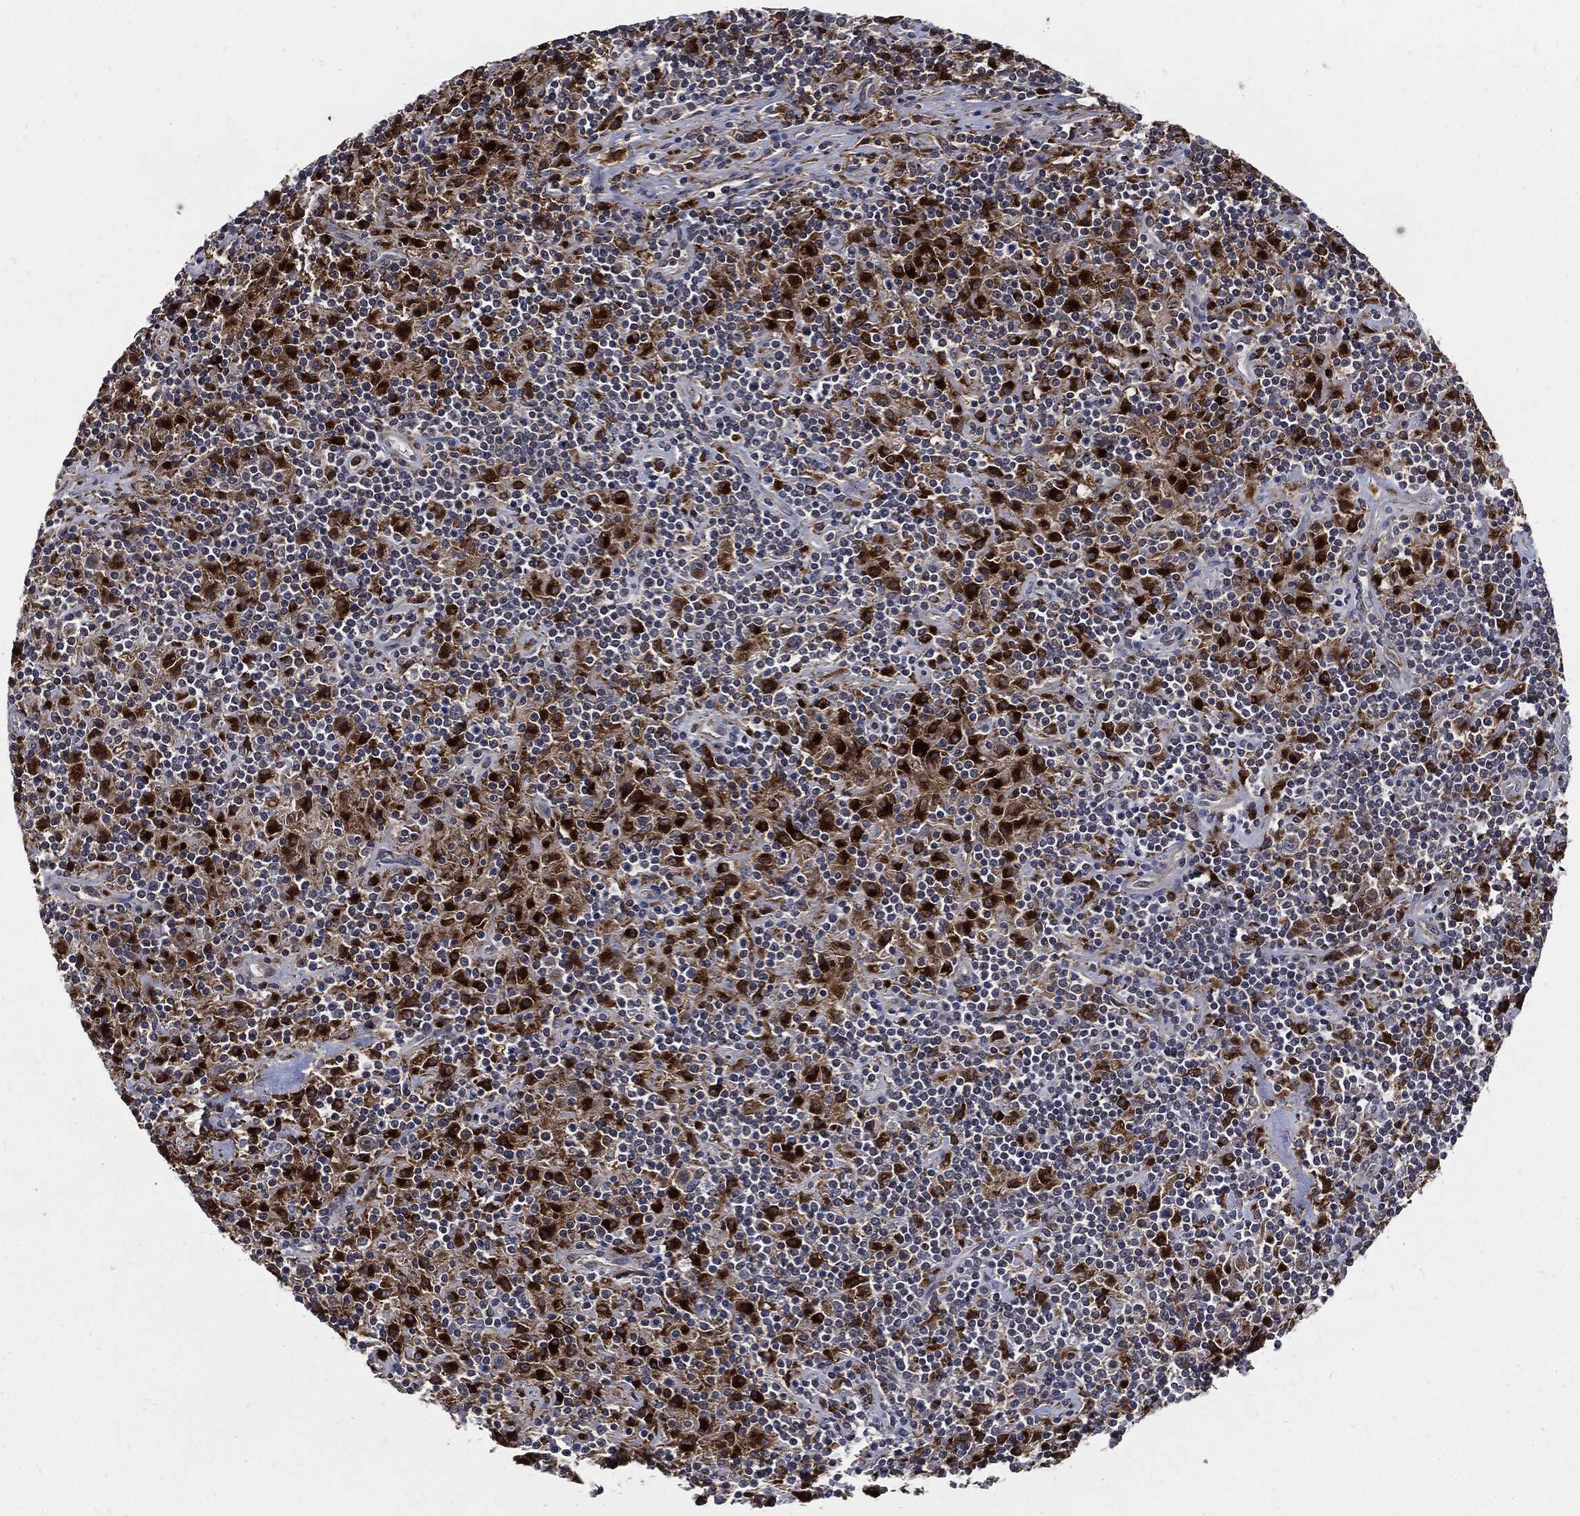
{"staining": {"intensity": "negative", "quantity": "none", "location": "none"}, "tissue": "lymphoma", "cell_type": "Tumor cells", "image_type": "cancer", "snomed": [{"axis": "morphology", "description": "Hodgkin's disease, NOS"}, {"axis": "topography", "description": "Lymph node"}], "caption": "Lymphoma was stained to show a protein in brown. There is no significant positivity in tumor cells.", "gene": "SLC31A2", "patient": {"sex": "male", "age": 70}}